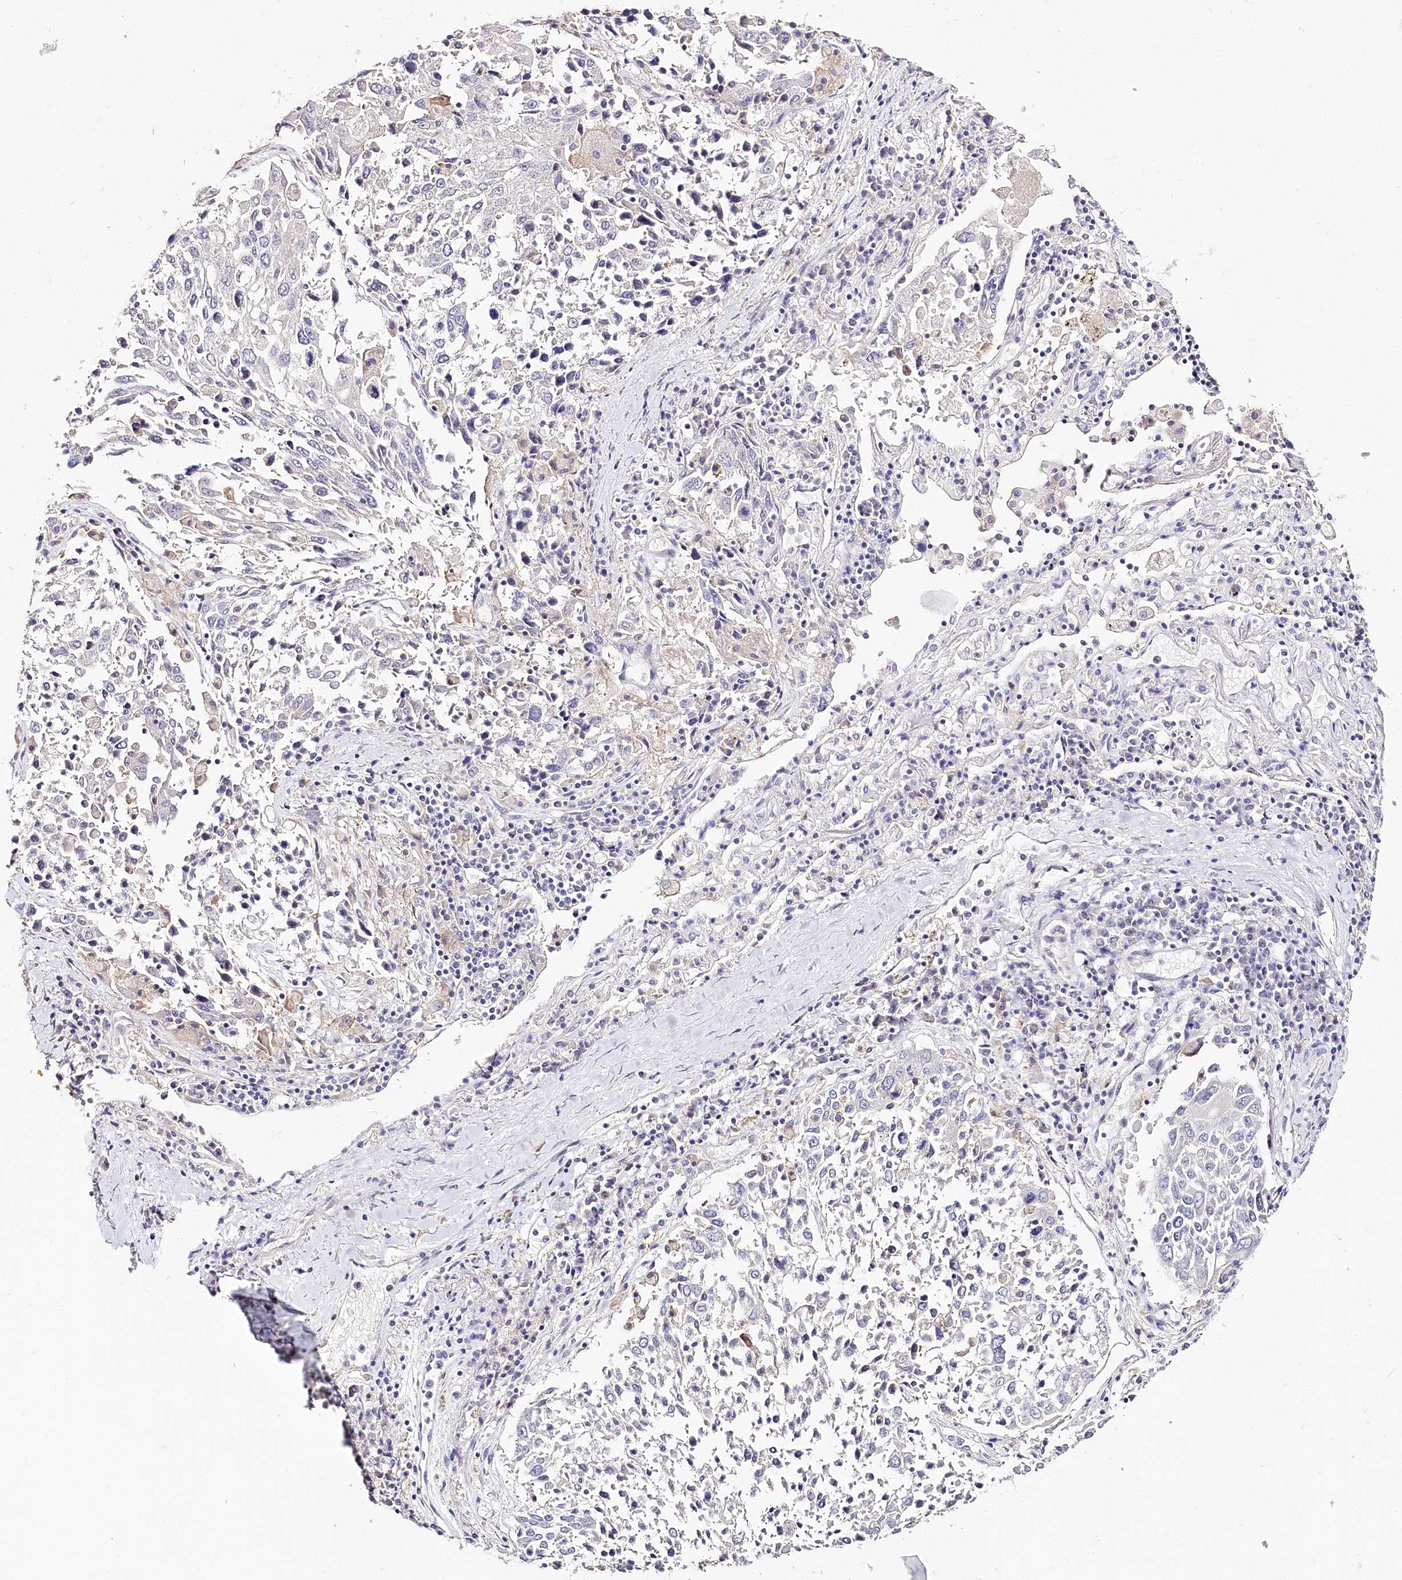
{"staining": {"intensity": "negative", "quantity": "none", "location": "none"}, "tissue": "lung cancer", "cell_type": "Tumor cells", "image_type": "cancer", "snomed": [{"axis": "morphology", "description": "Squamous cell carcinoma, NOS"}, {"axis": "topography", "description": "Lung"}], "caption": "A micrograph of human lung cancer (squamous cell carcinoma) is negative for staining in tumor cells.", "gene": "DAPK1", "patient": {"sex": "male", "age": 65}}